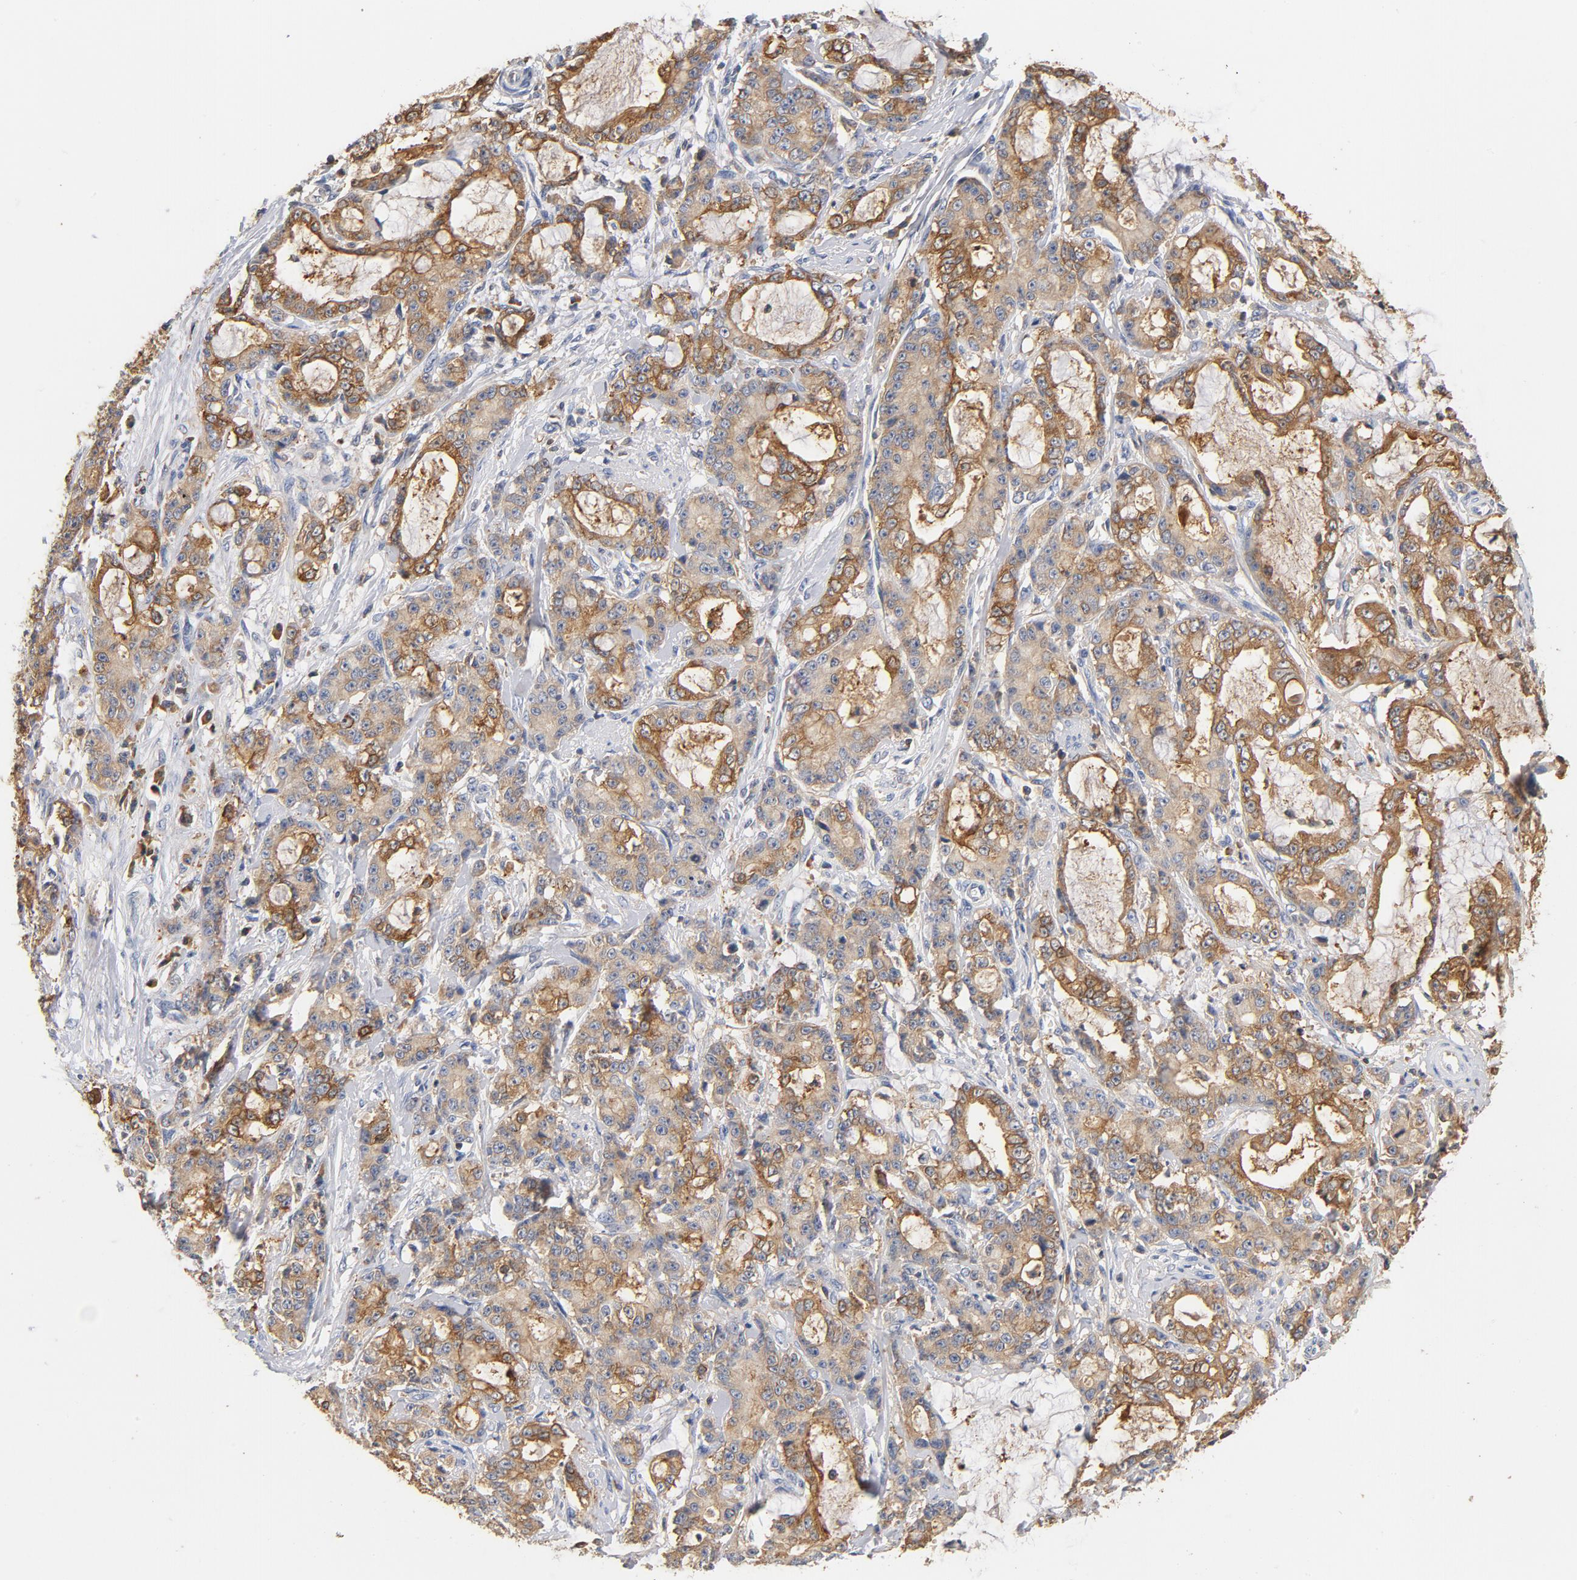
{"staining": {"intensity": "moderate", "quantity": ">75%", "location": "cytoplasmic/membranous"}, "tissue": "pancreatic cancer", "cell_type": "Tumor cells", "image_type": "cancer", "snomed": [{"axis": "morphology", "description": "Adenocarcinoma, NOS"}, {"axis": "topography", "description": "Pancreas"}], "caption": "Protein expression analysis of pancreatic cancer exhibits moderate cytoplasmic/membranous expression in approximately >75% of tumor cells.", "gene": "EZR", "patient": {"sex": "female", "age": 73}}